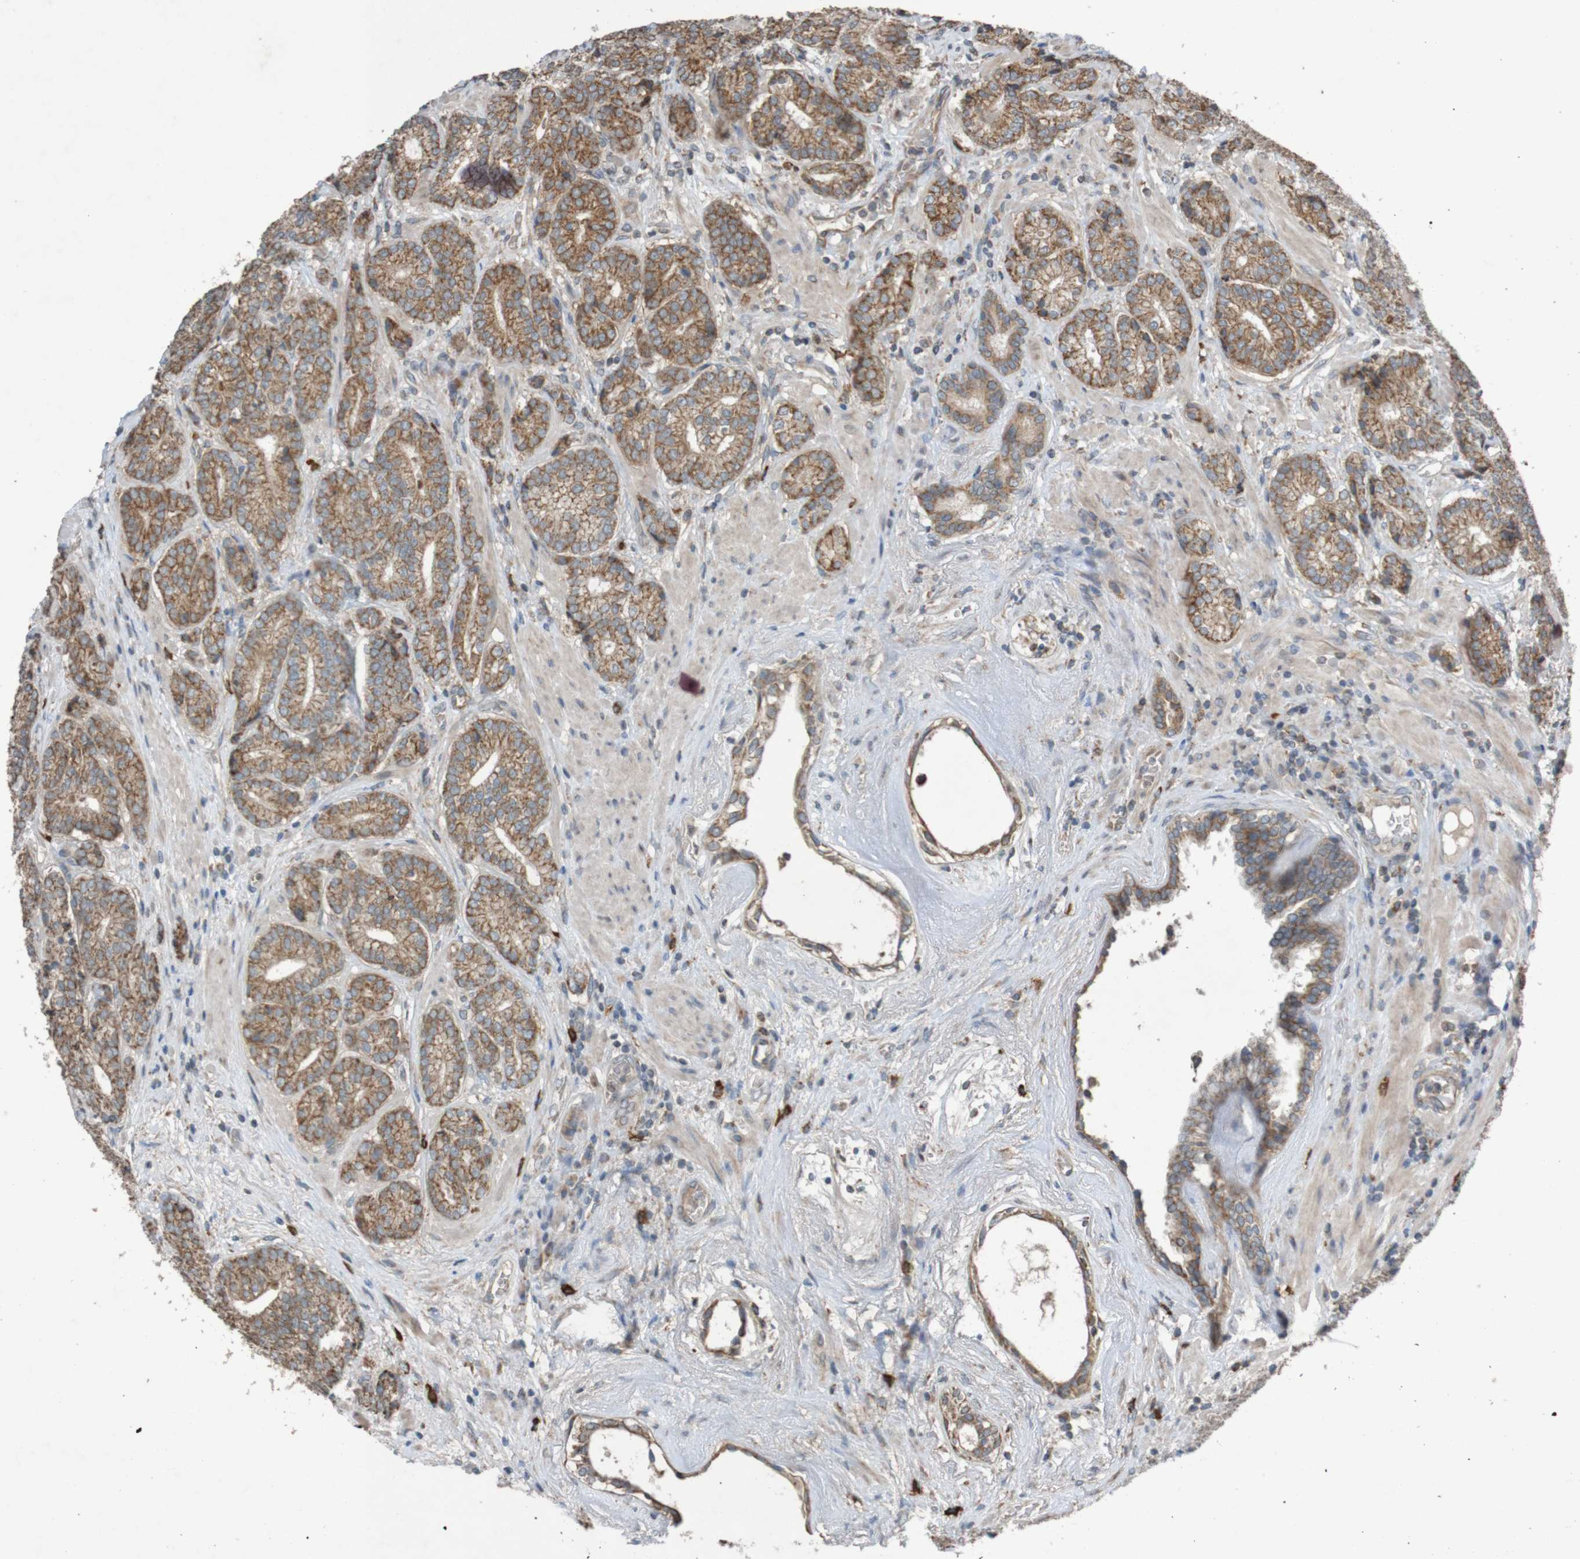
{"staining": {"intensity": "moderate", "quantity": ">75%", "location": "cytoplasmic/membranous"}, "tissue": "prostate cancer", "cell_type": "Tumor cells", "image_type": "cancer", "snomed": [{"axis": "morphology", "description": "Adenocarcinoma, High grade"}, {"axis": "topography", "description": "Prostate"}], "caption": "High-power microscopy captured an immunohistochemistry (IHC) image of adenocarcinoma (high-grade) (prostate), revealing moderate cytoplasmic/membranous positivity in approximately >75% of tumor cells.", "gene": "B3GAT2", "patient": {"sex": "male", "age": 61}}